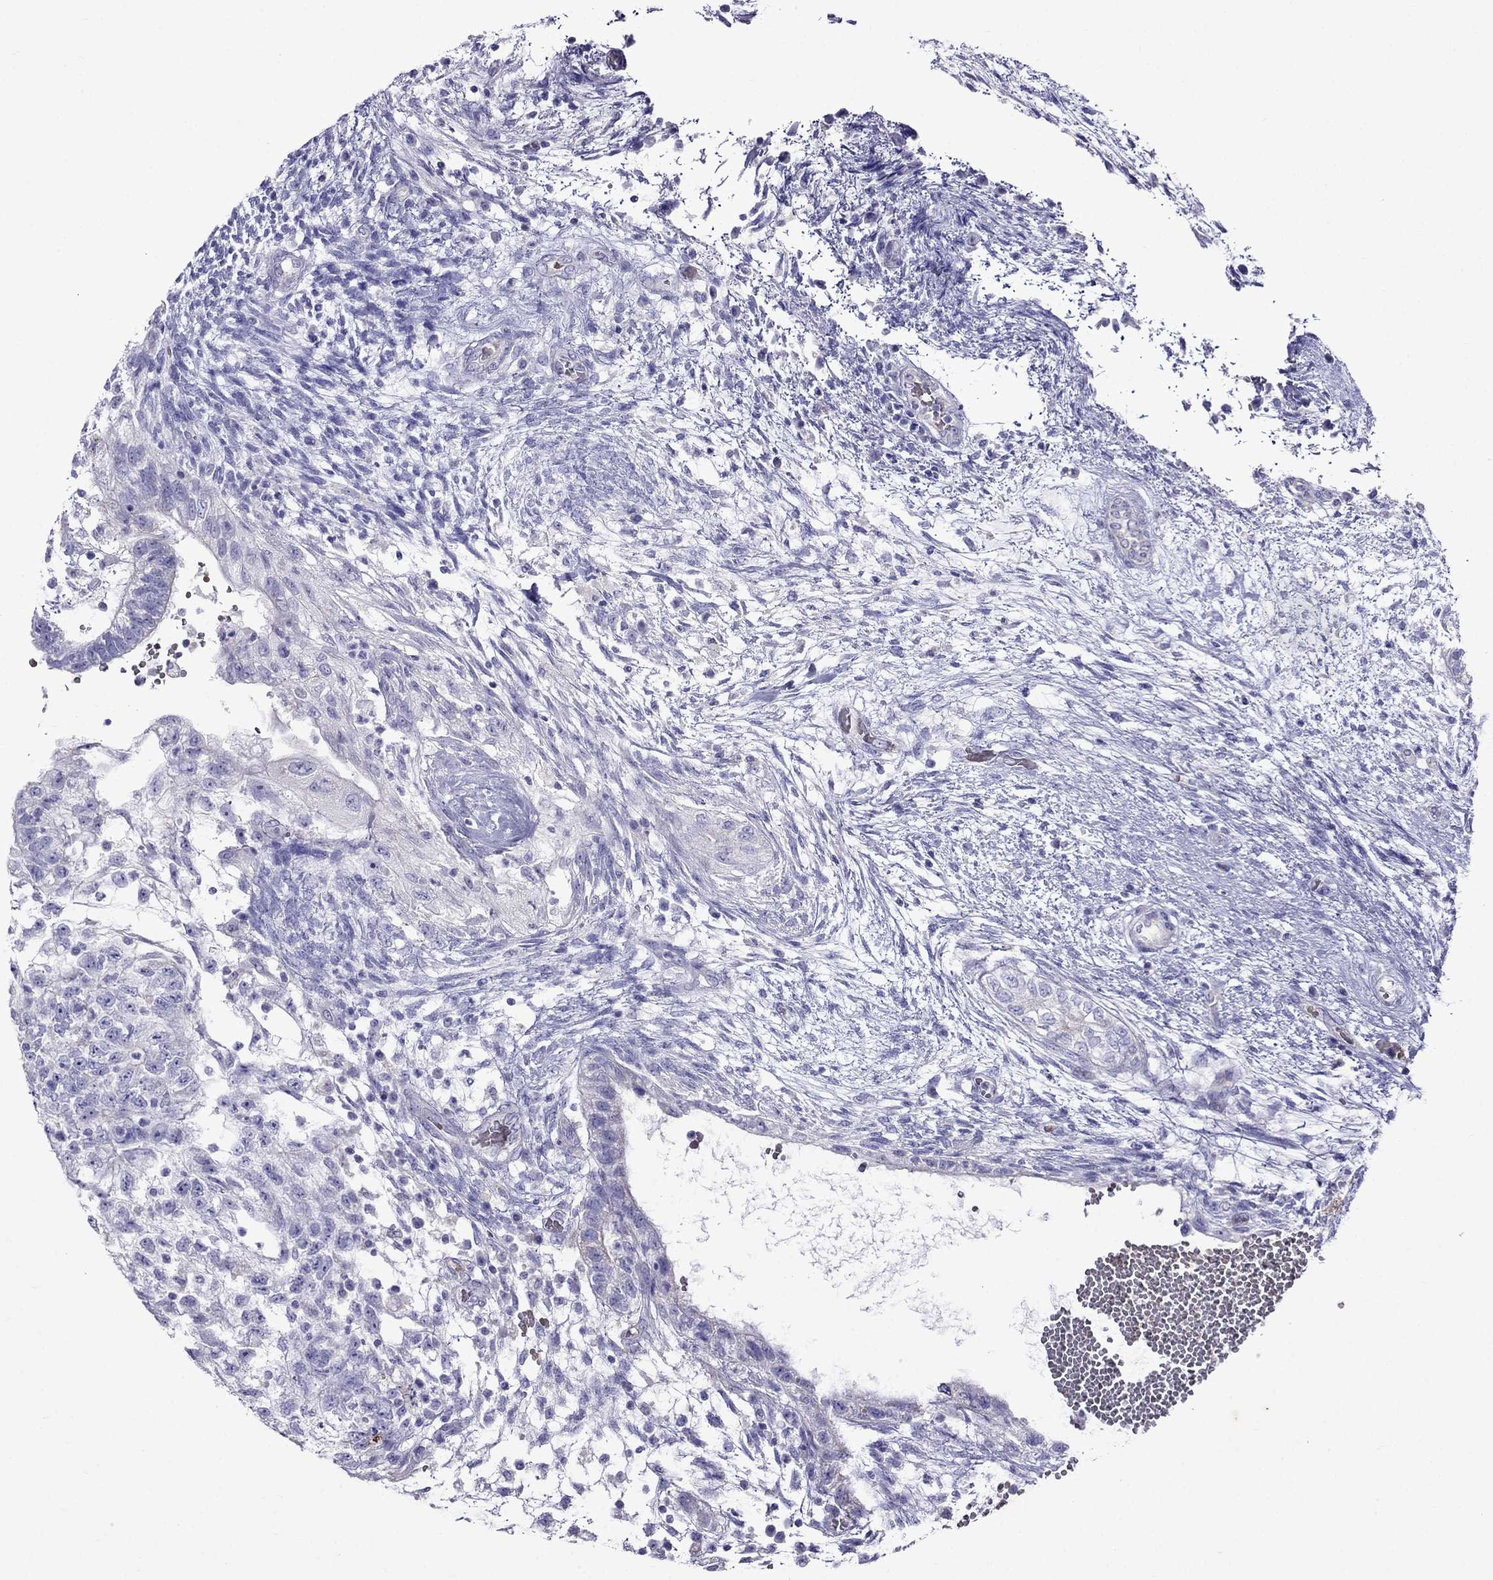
{"staining": {"intensity": "negative", "quantity": "none", "location": "none"}, "tissue": "testis cancer", "cell_type": "Tumor cells", "image_type": "cancer", "snomed": [{"axis": "morphology", "description": "Normal tissue, NOS"}, {"axis": "morphology", "description": "Carcinoma, Embryonal, NOS"}, {"axis": "topography", "description": "Testis"}, {"axis": "topography", "description": "Epididymis"}], "caption": "This is an immunohistochemistry (IHC) micrograph of testis cancer (embryonal carcinoma). There is no positivity in tumor cells.", "gene": "TDRD1", "patient": {"sex": "male", "age": 32}}